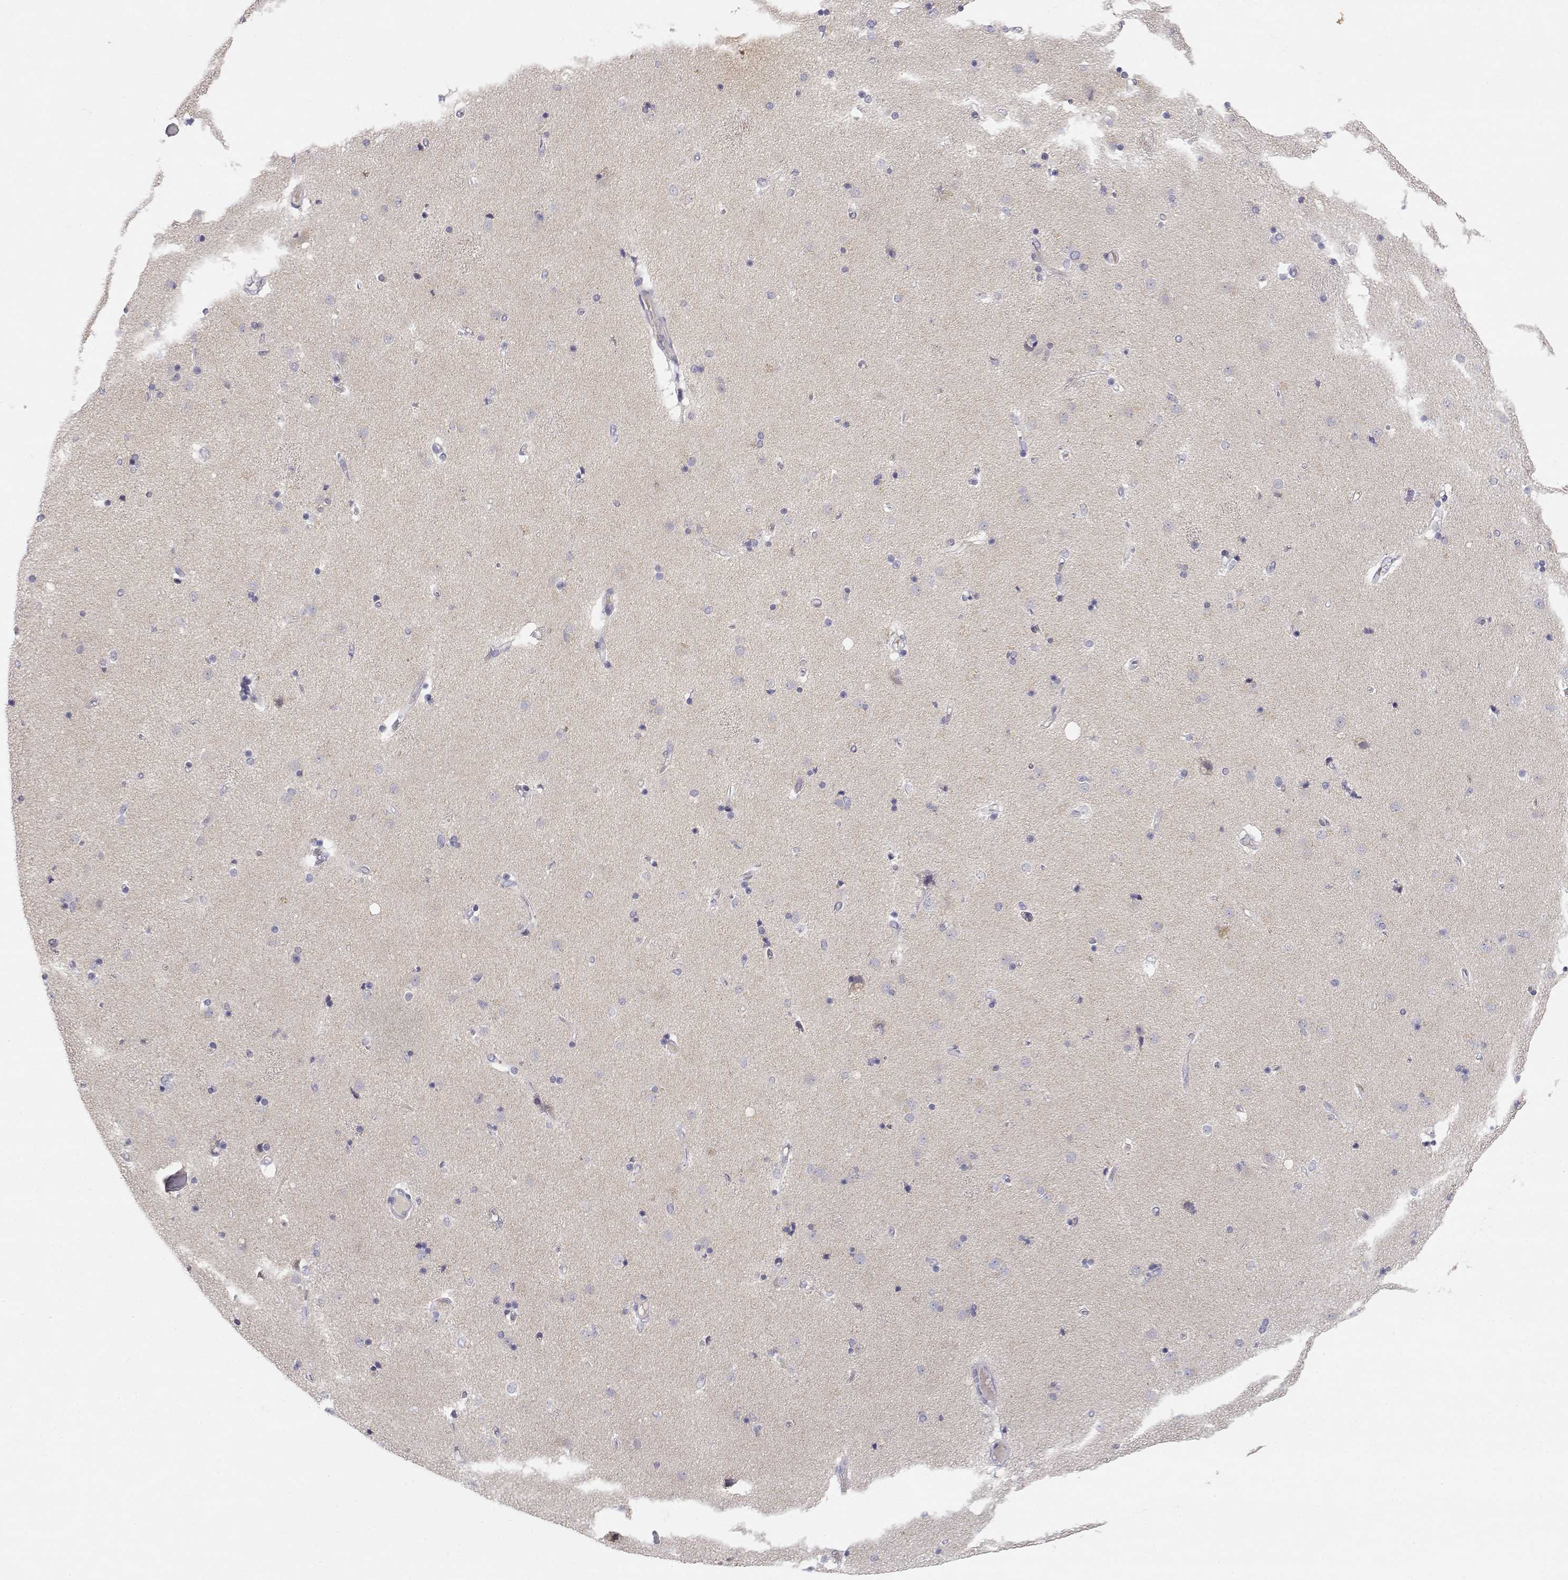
{"staining": {"intensity": "negative", "quantity": "none", "location": "none"}, "tissue": "caudate", "cell_type": "Glial cells", "image_type": "normal", "snomed": [{"axis": "morphology", "description": "Normal tissue, NOS"}, {"axis": "topography", "description": "Lateral ventricle wall"}], "caption": "Immunohistochemistry (IHC) micrograph of benign caudate: caudate stained with DAB (3,3'-diaminobenzidine) shows no significant protein positivity in glial cells. (DAB immunohistochemistry (IHC), high magnification).", "gene": "ADA", "patient": {"sex": "female", "age": 71}}